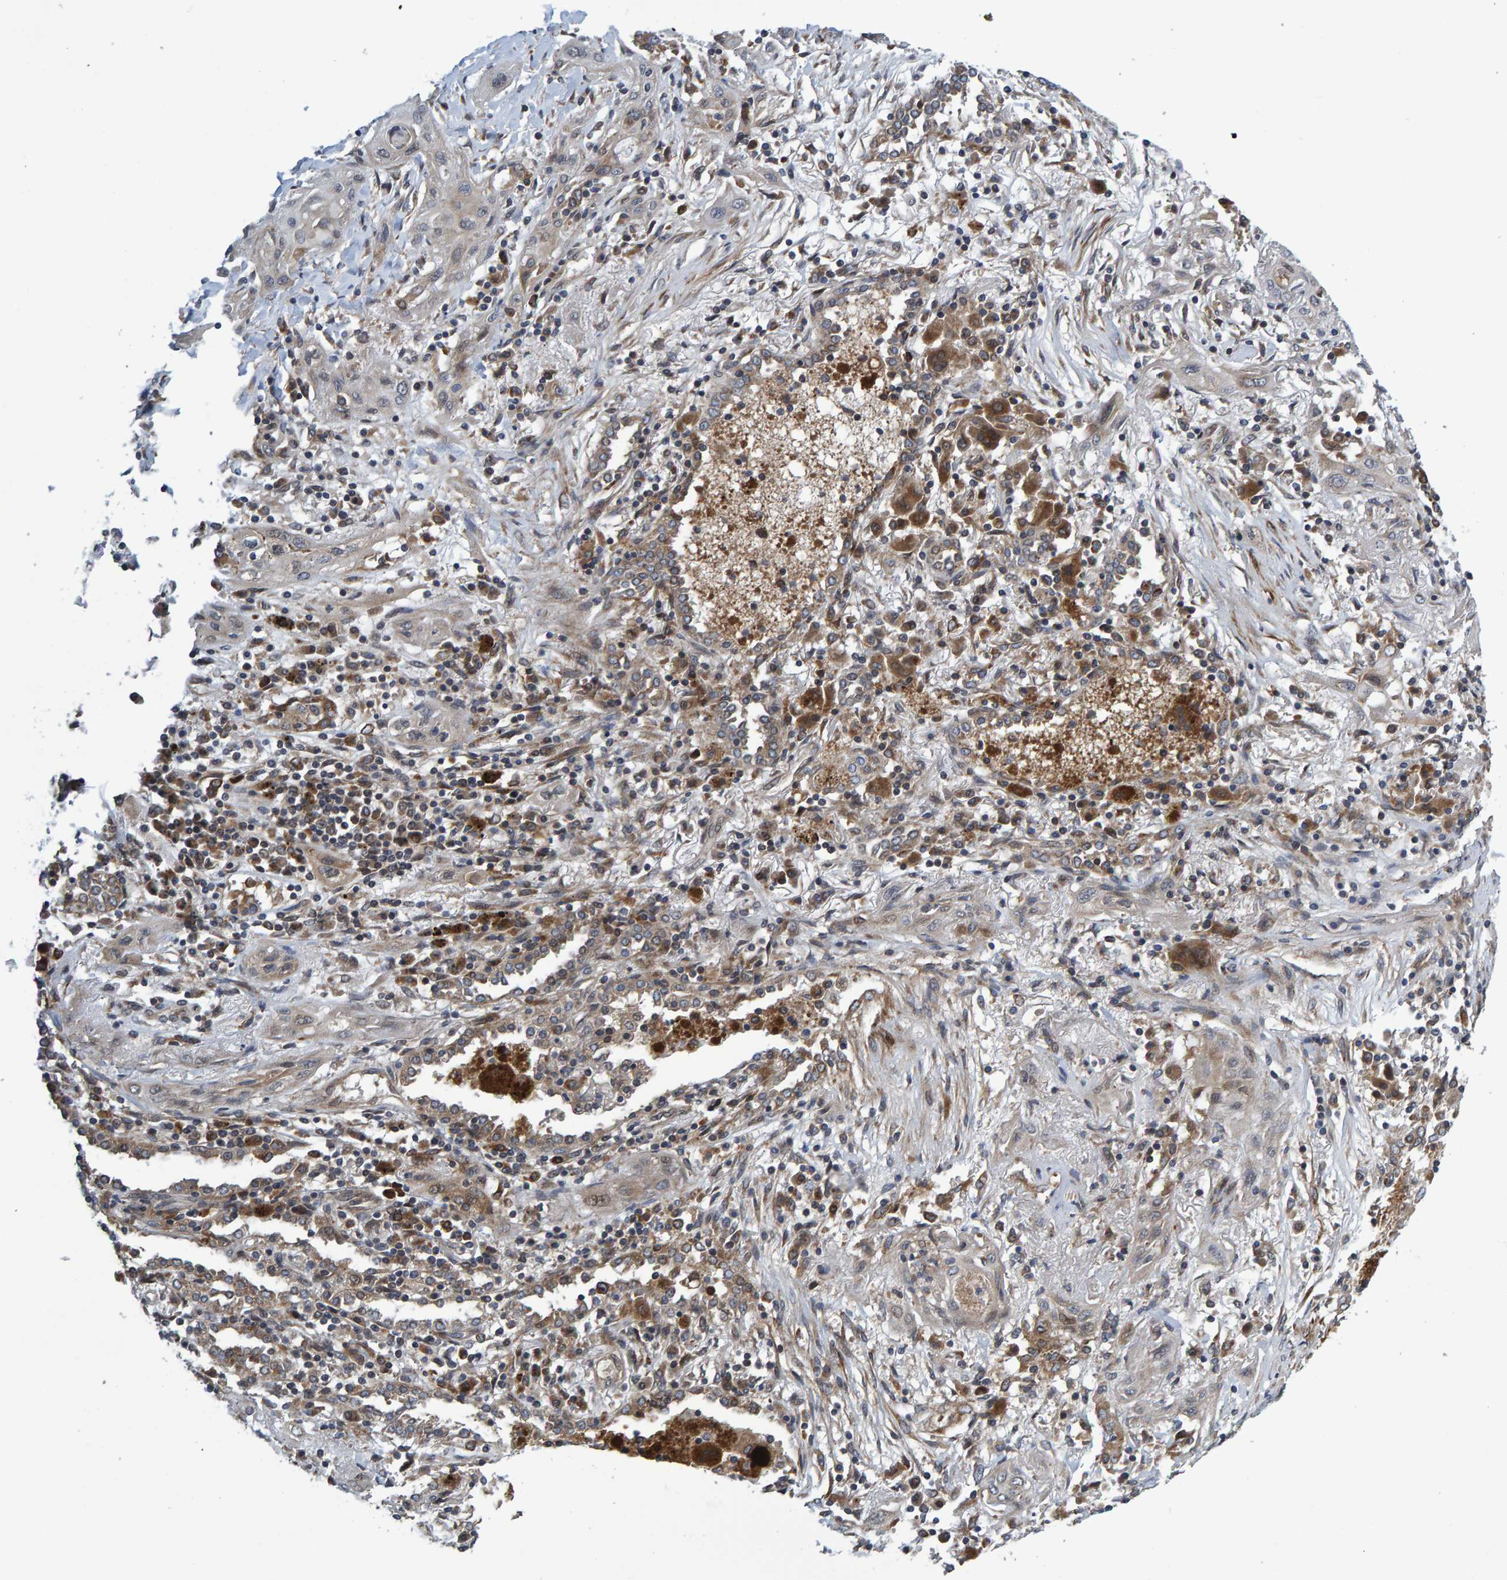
{"staining": {"intensity": "weak", "quantity": "<25%", "location": "cytoplasmic/membranous"}, "tissue": "lung cancer", "cell_type": "Tumor cells", "image_type": "cancer", "snomed": [{"axis": "morphology", "description": "Squamous cell carcinoma, NOS"}, {"axis": "topography", "description": "Lung"}], "caption": "Lung squamous cell carcinoma was stained to show a protein in brown. There is no significant staining in tumor cells. Nuclei are stained in blue.", "gene": "ATP6V1H", "patient": {"sex": "female", "age": 47}}